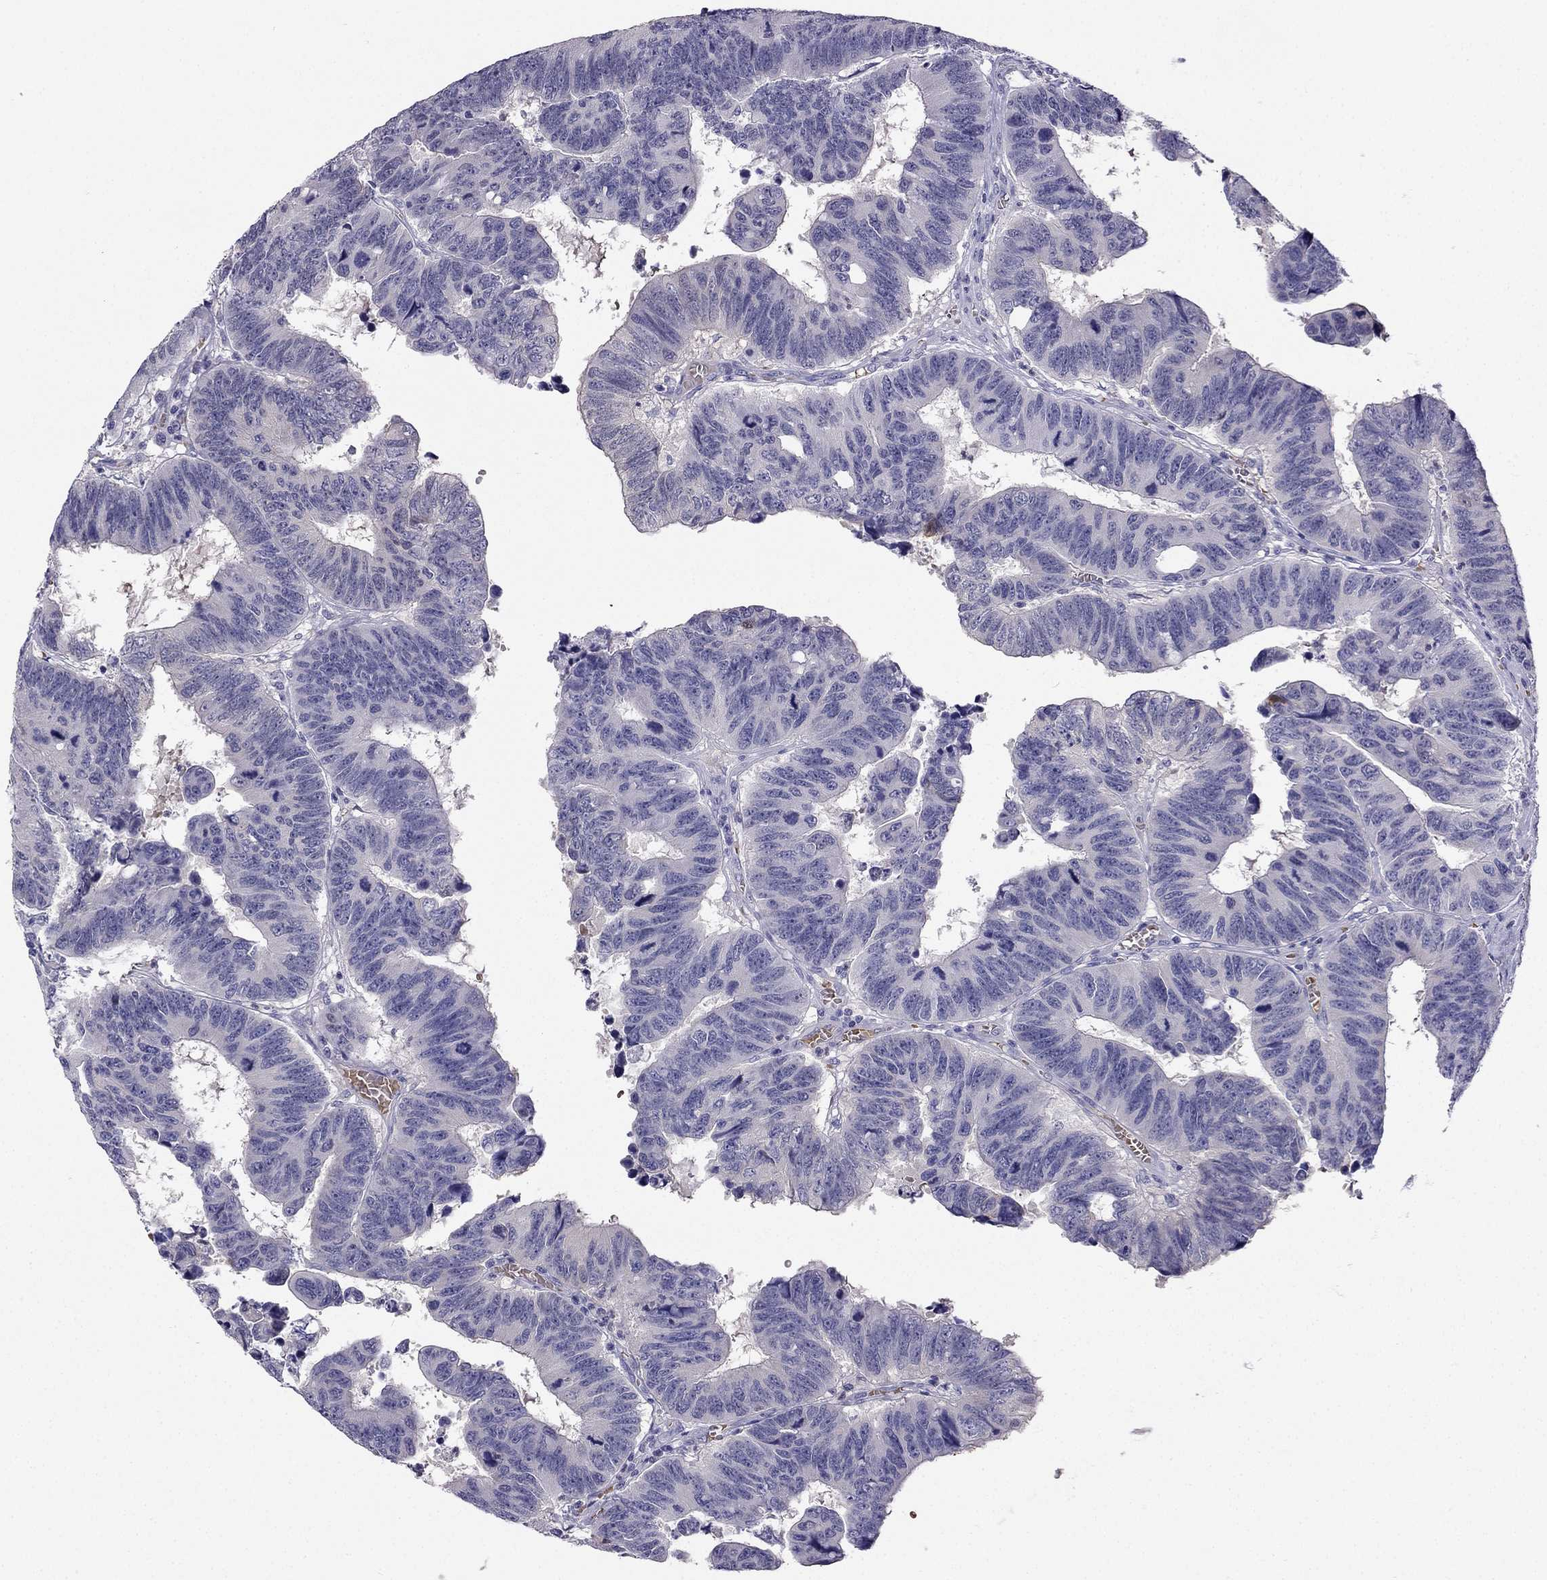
{"staining": {"intensity": "negative", "quantity": "none", "location": "none"}, "tissue": "colorectal cancer", "cell_type": "Tumor cells", "image_type": "cancer", "snomed": [{"axis": "morphology", "description": "Adenocarcinoma, NOS"}, {"axis": "topography", "description": "Appendix"}, {"axis": "topography", "description": "Colon"}, {"axis": "topography", "description": "Cecum"}, {"axis": "topography", "description": "Colon asc"}], "caption": "Photomicrograph shows no protein staining in tumor cells of colorectal cancer tissue.", "gene": "RSPH14", "patient": {"sex": "female", "age": 85}}